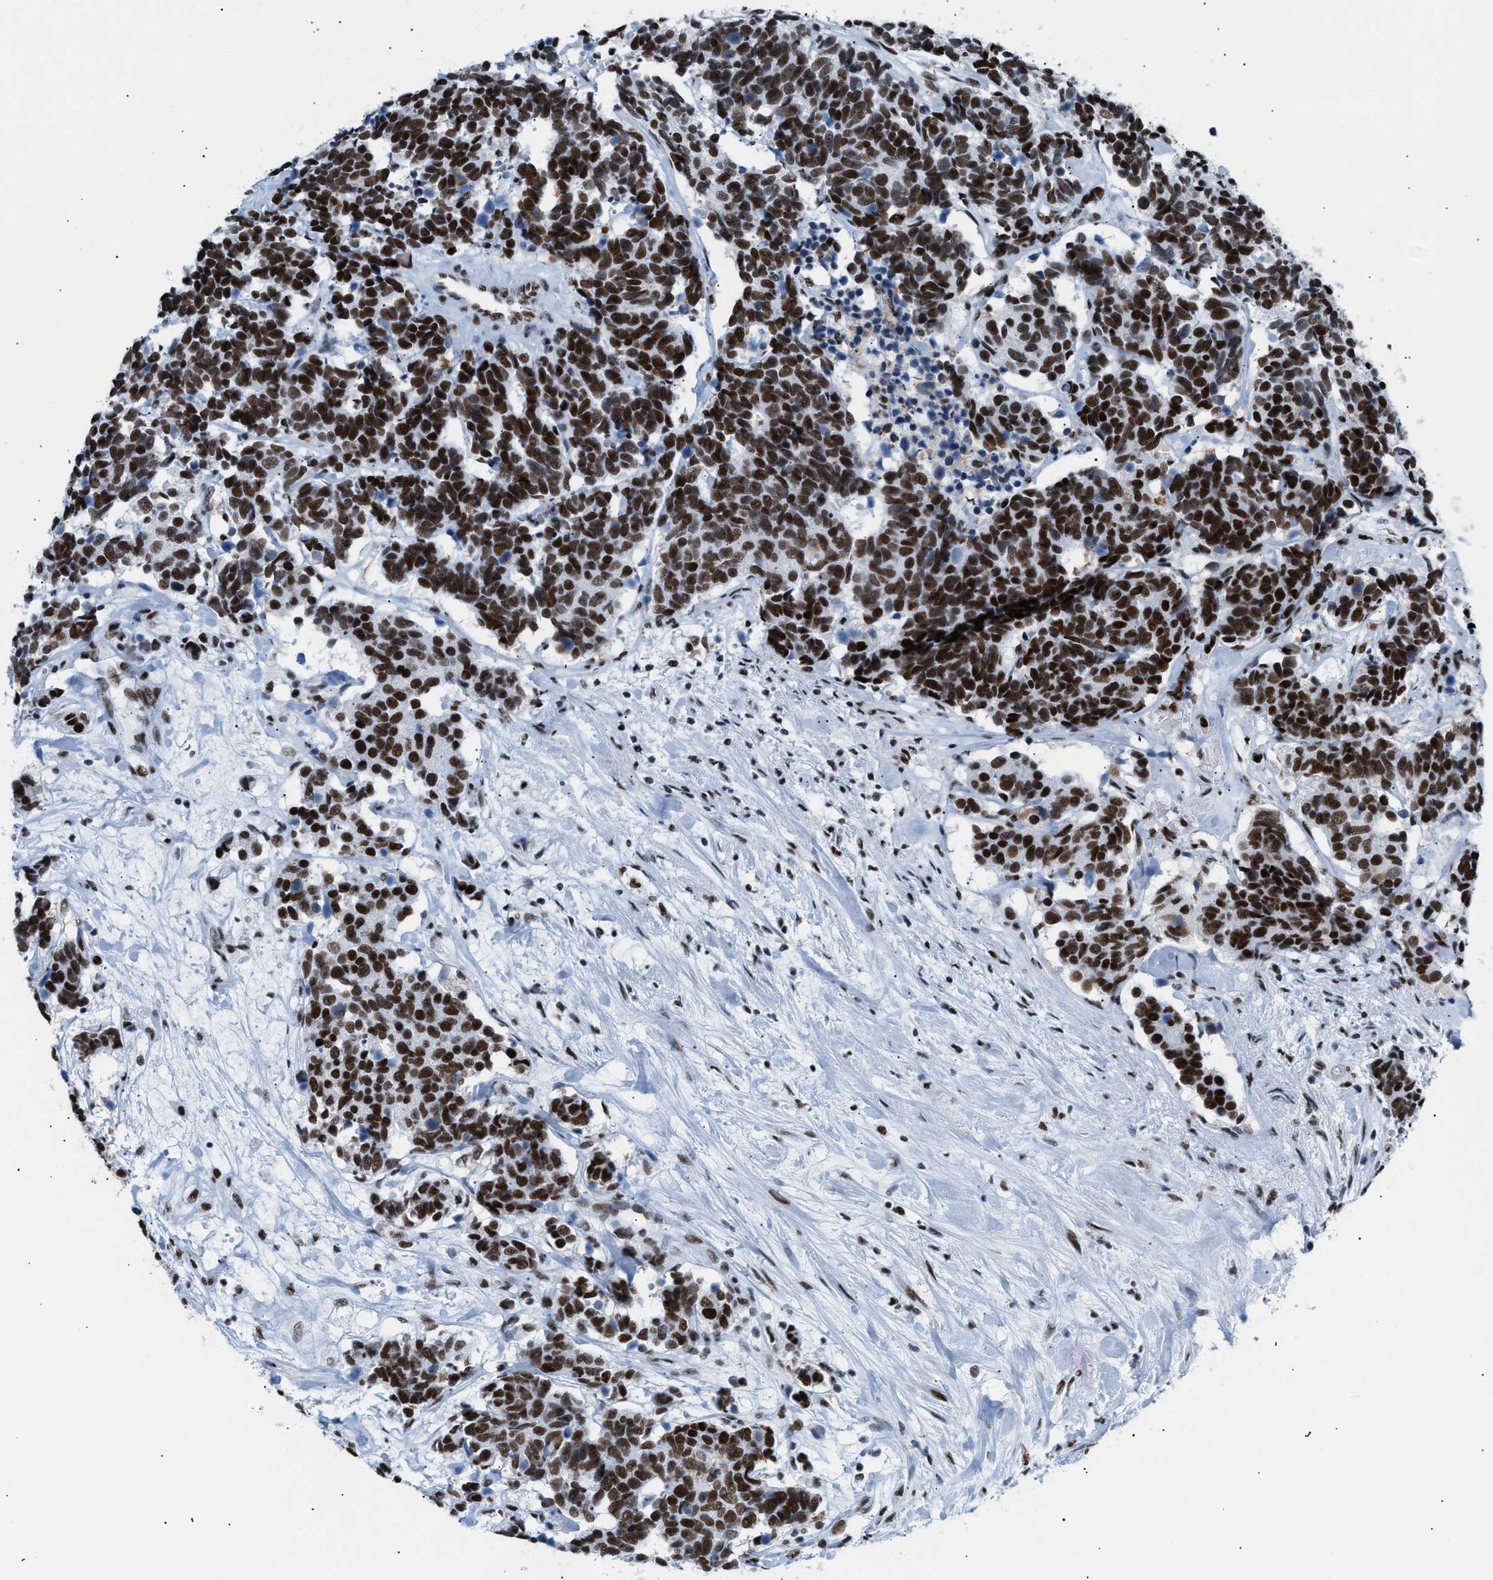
{"staining": {"intensity": "strong", "quantity": ">75%", "location": "nuclear"}, "tissue": "carcinoid", "cell_type": "Tumor cells", "image_type": "cancer", "snomed": [{"axis": "morphology", "description": "Carcinoma, NOS"}, {"axis": "morphology", "description": "Carcinoid, malignant, NOS"}, {"axis": "topography", "description": "Urinary bladder"}], "caption": "High-magnification brightfield microscopy of carcinoid stained with DAB (brown) and counterstained with hematoxylin (blue). tumor cells exhibit strong nuclear positivity is identified in about>75% of cells. (DAB (3,3'-diaminobenzidine) = brown stain, brightfield microscopy at high magnification).", "gene": "CCAR2", "patient": {"sex": "male", "age": 57}}